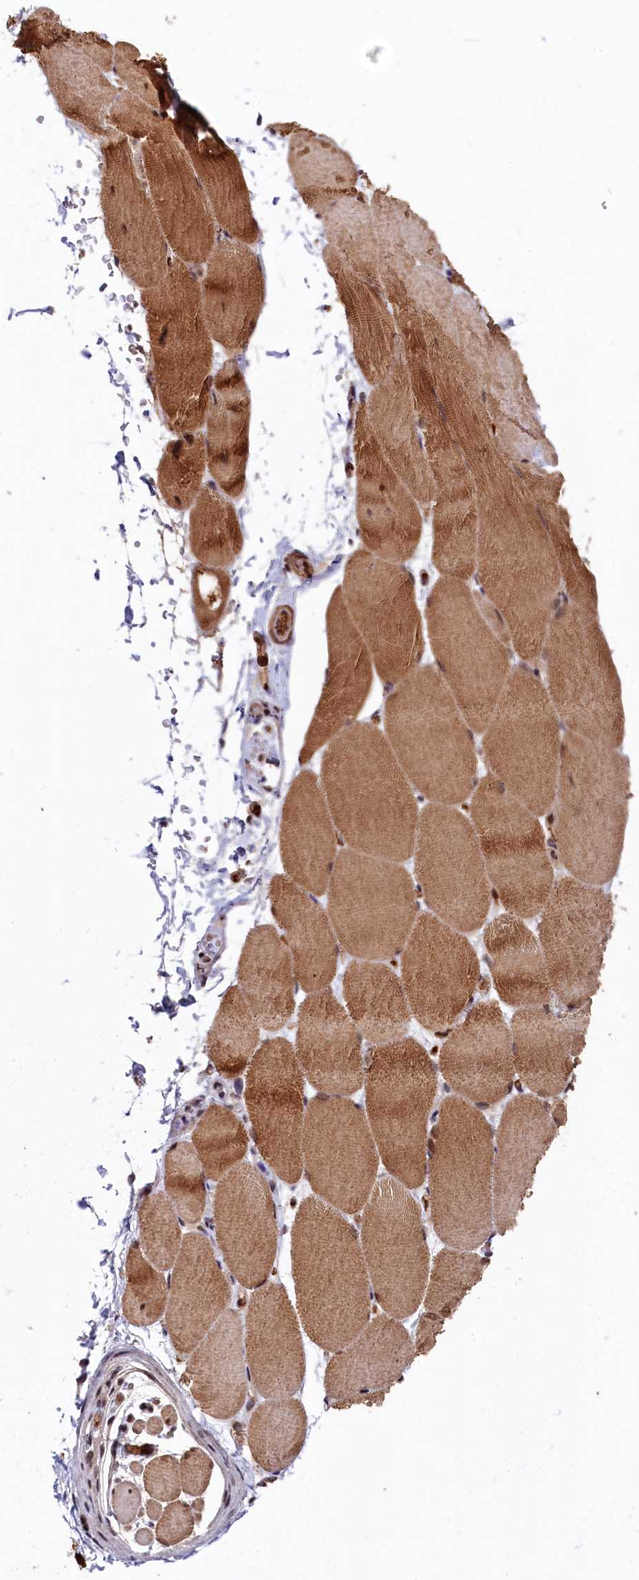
{"staining": {"intensity": "moderate", "quantity": ">75%", "location": "cytoplasmic/membranous,nuclear"}, "tissue": "skeletal muscle", "cell_type": "Myocytes", "image_type": "normal", "snomed": [{"axis": "morphology", "description": "Normal tissue, NOS"}, {"axis": "topography", "description": "Skeletal muscle"}, {"axis": "topography", "description": "Parathyroid gland"}], "caption": "A histopathology image of human skeletal muscle stained for a protein shows moderate cytoplasmic/membranous,nuclear brown staining in myocytes.", "gene": "CLPX", "patient": {"sex": "female", "age": 37}}